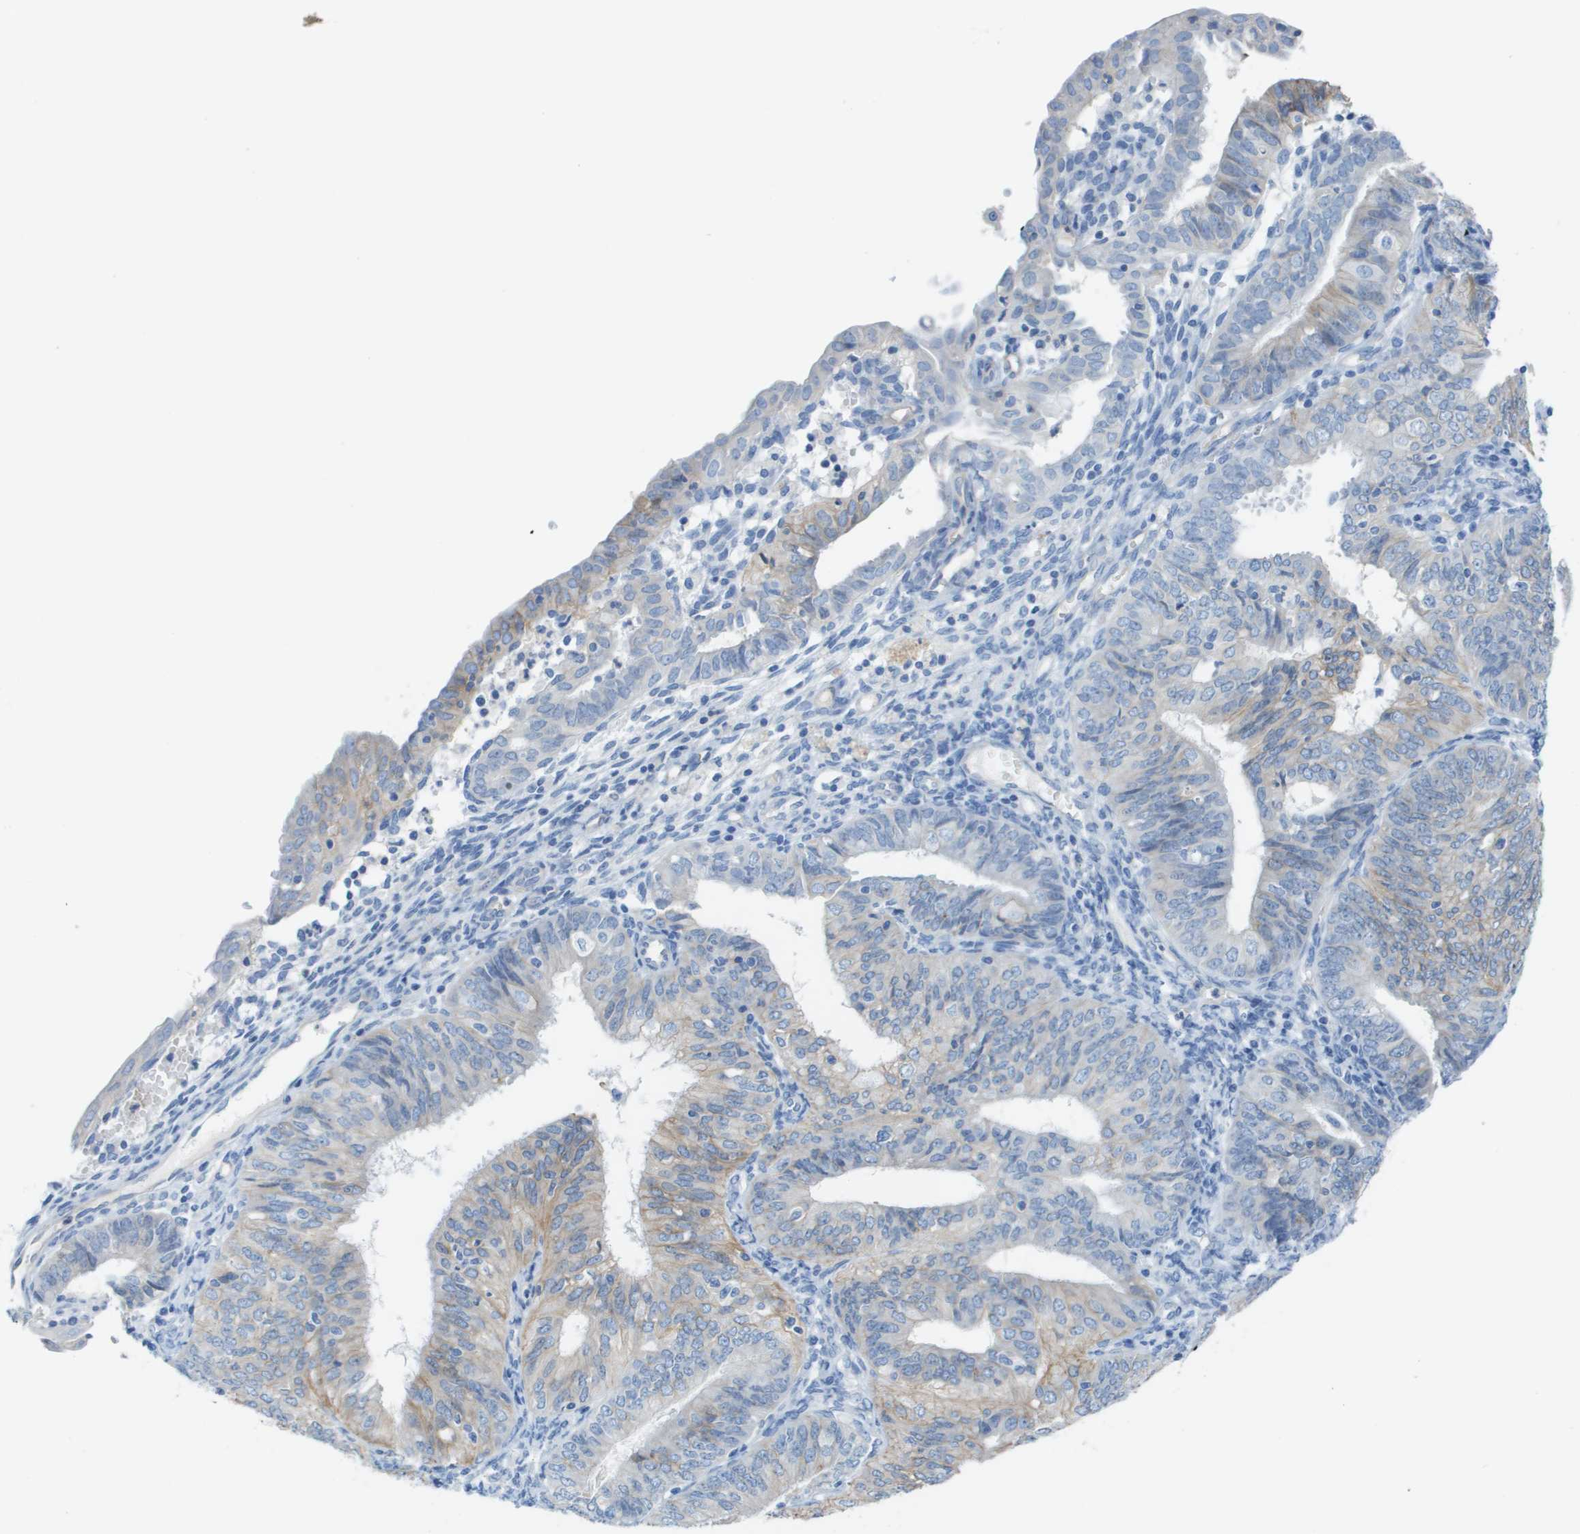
{"staining": {"intensity": "weak", "quantity": "<25%", "location": "cytoplasmic/membranous"}, "tissue": "endometrial cancer", "cell_type": "Tumor cells", "image_type": "cancer", "snomed": [{"axis": "morphology", "description": "Adenocarcinoma, NOS"}, {"axis": "topography", "description": "Endometrium"}], "caption": "A high-resolution image shows IHC staining of endometrial cancer (adenocarcinoma), which exhibits no significant staining in tumor cells.", "gene": "CD46", "patient": {"sex": "female", "age": 58}}